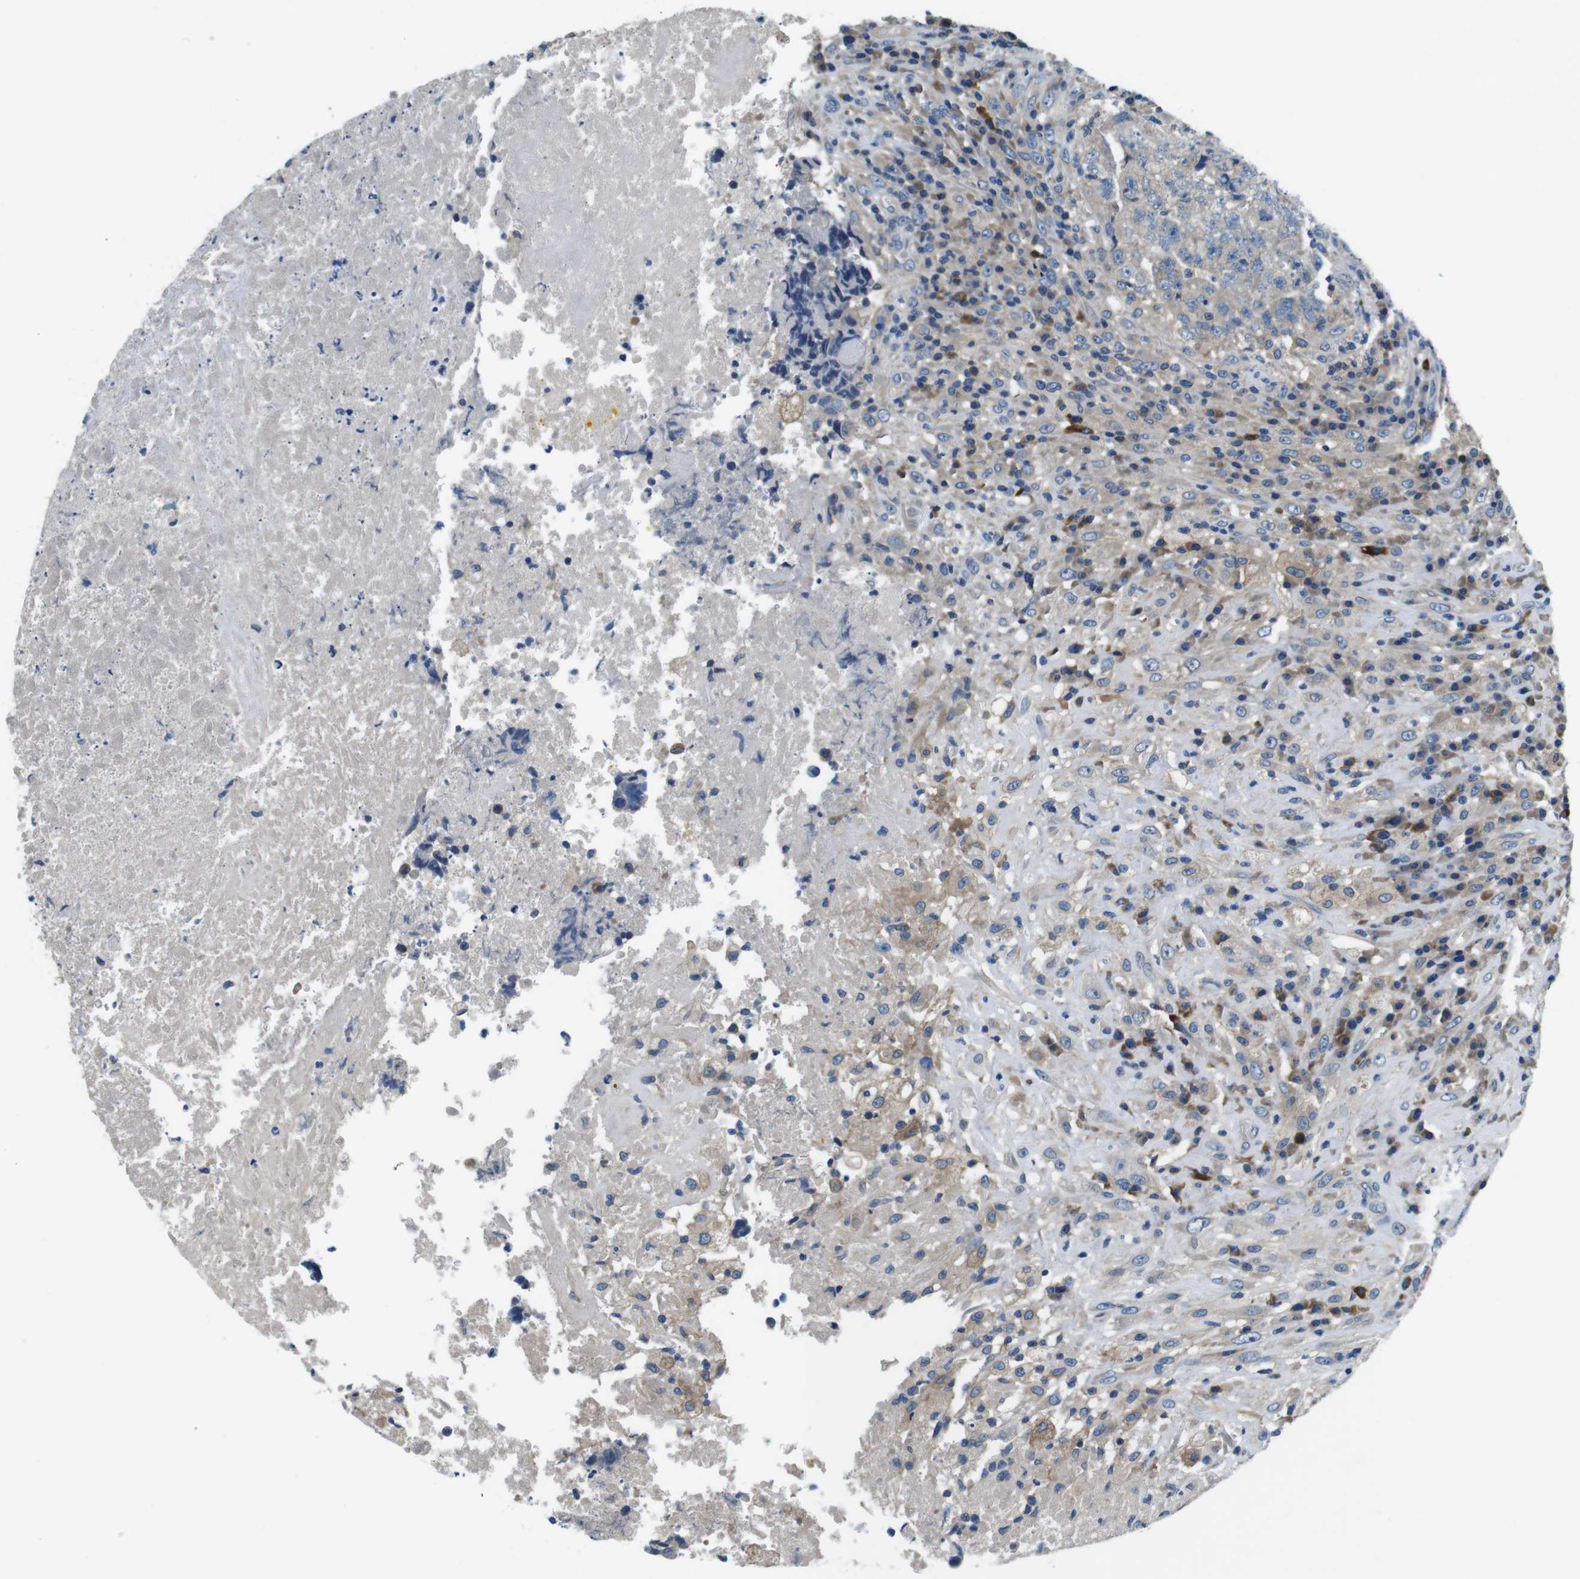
{"staining": {"intensity": "weak", "quantity": ">75%", "location": "cytoplasmic/membranous"}, "tissue": "testis cancer", "cell_type": "Tumor cells", "image_type": "cancer", "snomed": [{"axis": "morphology", "description": "Necrosis, NOS"}, {"axis": "morphology", "description": "Carcinoma, Embryonal, NOS"}, {"axis": "topography", "description": "Testis"}], "caption": "Immunohistochemical staining of testis cancer (embryonal carcinoma) exhibits low levels of weak cytoplasmic/membranous expression in approximately >75% of tumor cells.", "gene": "DENND4C", "patient": {"sex": "male", "age": 19}}